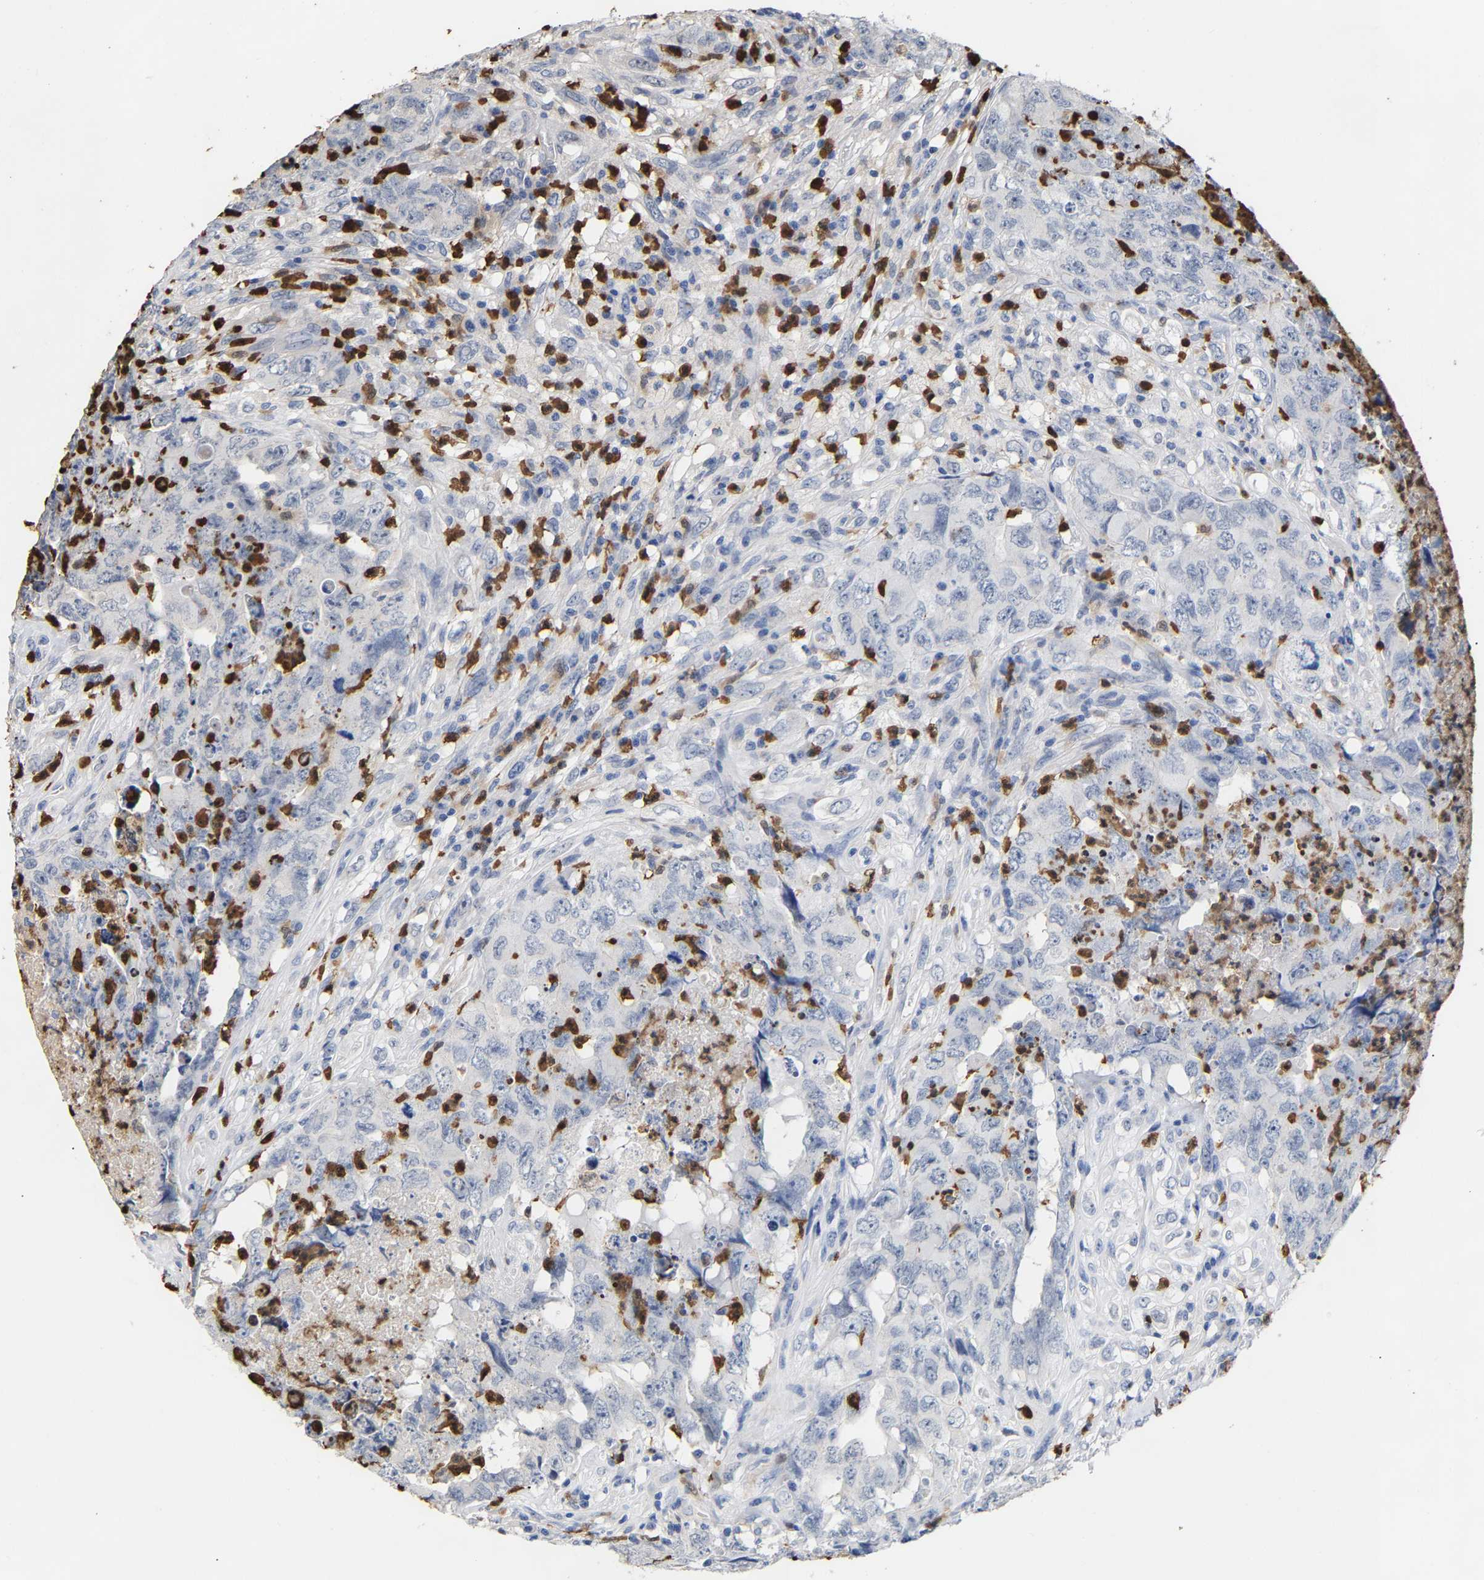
{"staining": {"intensity": "negative", "quantity": "none", "location": "none"}, "tissue": "testis cancer", "cell_type": "Tumor cells", "image_type": "cancer", "snomed": [{"axis": "morphology", "description": "Carcinoma, Embryonal, NOS"}, {"axis": "topography", "description": "Testis"}], "caption": "Image shows no significant protein expression in tumor cells of testis embryonal carcinoma.", "gene": "TDRD7", "patient": {"sex": "male", "age": 32}}